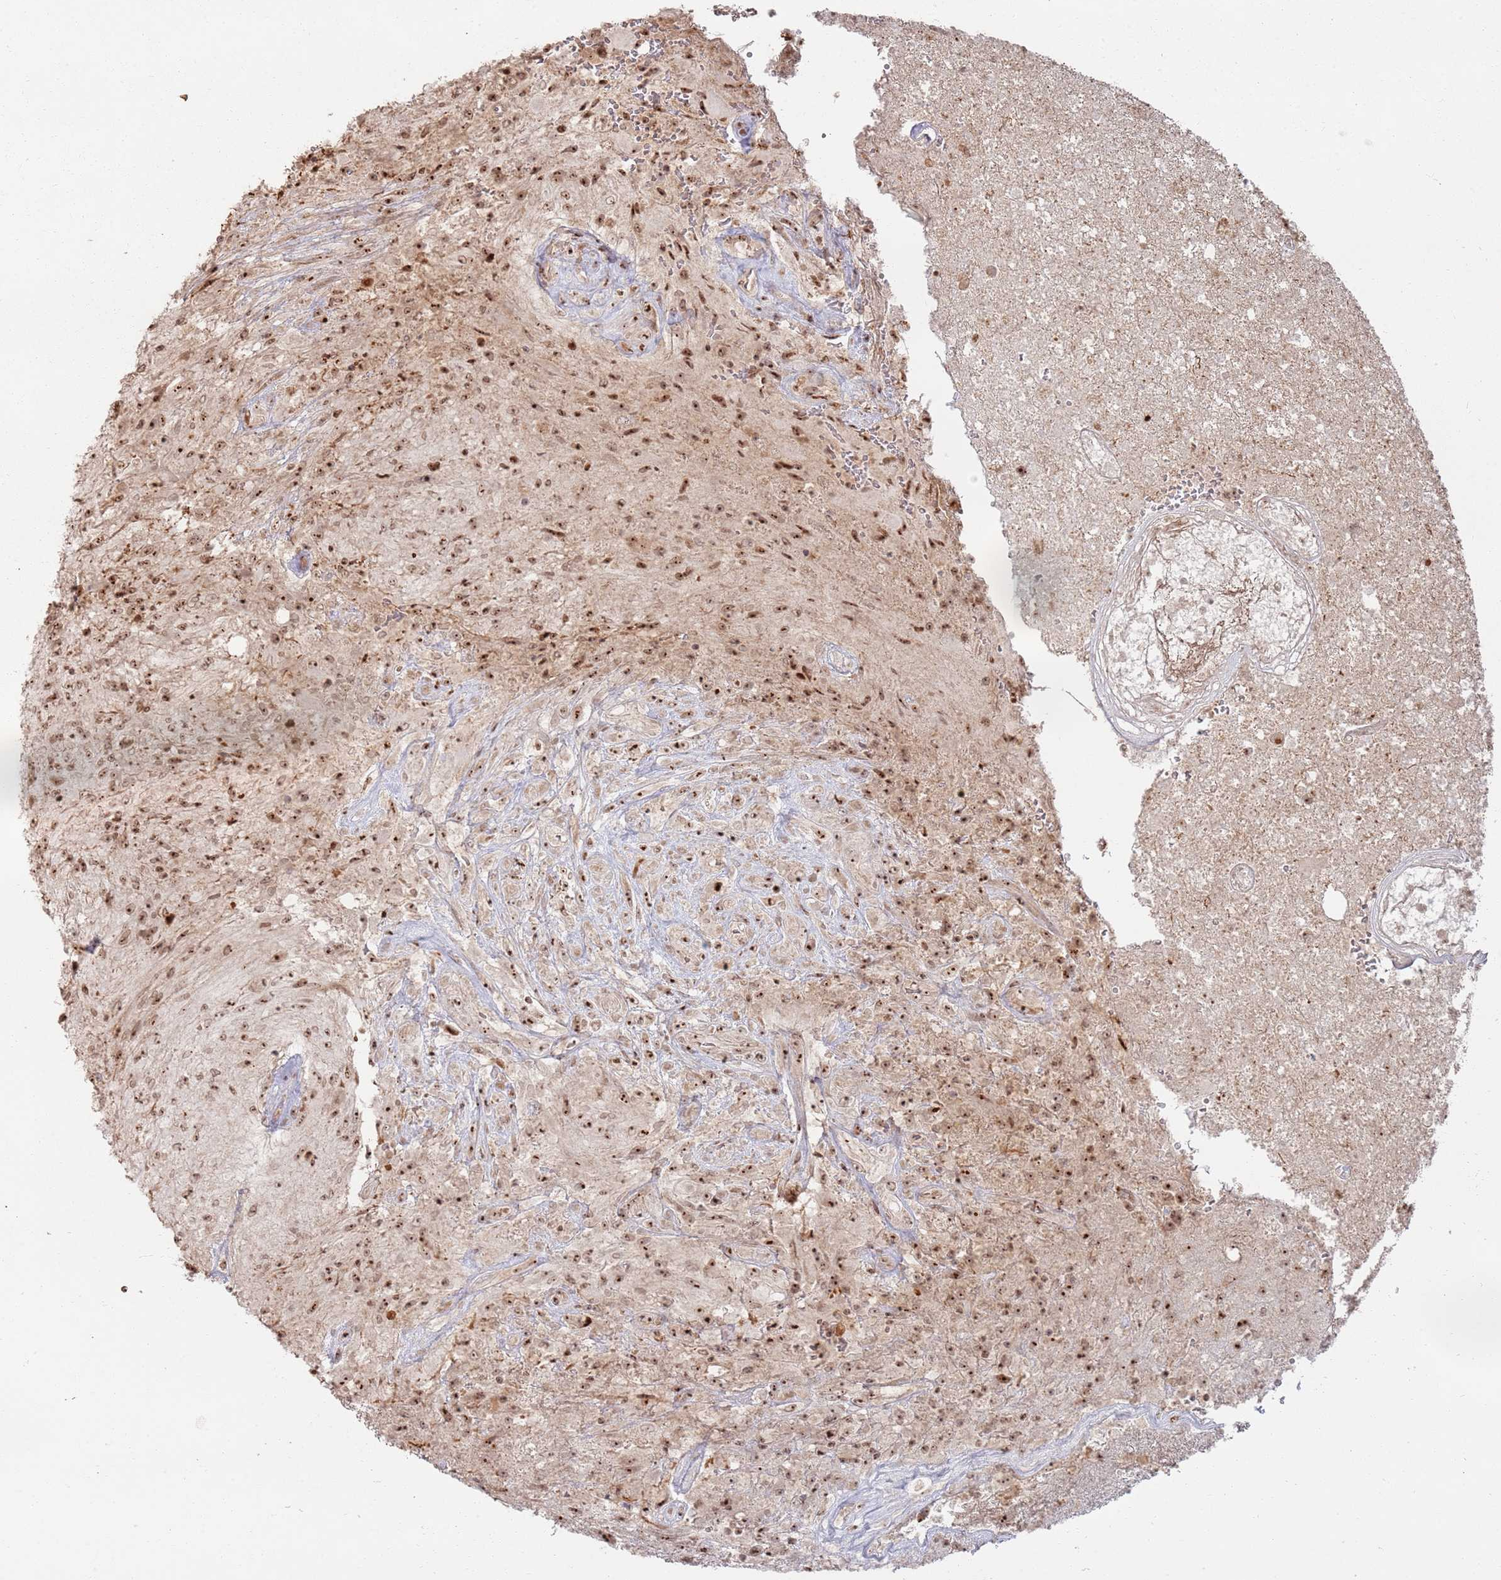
{"staining": {"intensity": "moderate", "quantity": ">75%", "location": "nuclear"}, "tissue": "glioma", "cell_type": "Tumor cells", "image_type": "cancer", "snomed": [{"axis": "morphology", "description": "Glioma, malignant, High grade"}, {"axis": "topography", "description": "Brain"}], "caption": "This micrograph exhibits IHC staining of glioma, with medium moderate nuclear staining in approximately >75% of tumor cells.", "gene": "UTP11", "patient": {"sex": "male", "age": 56}}